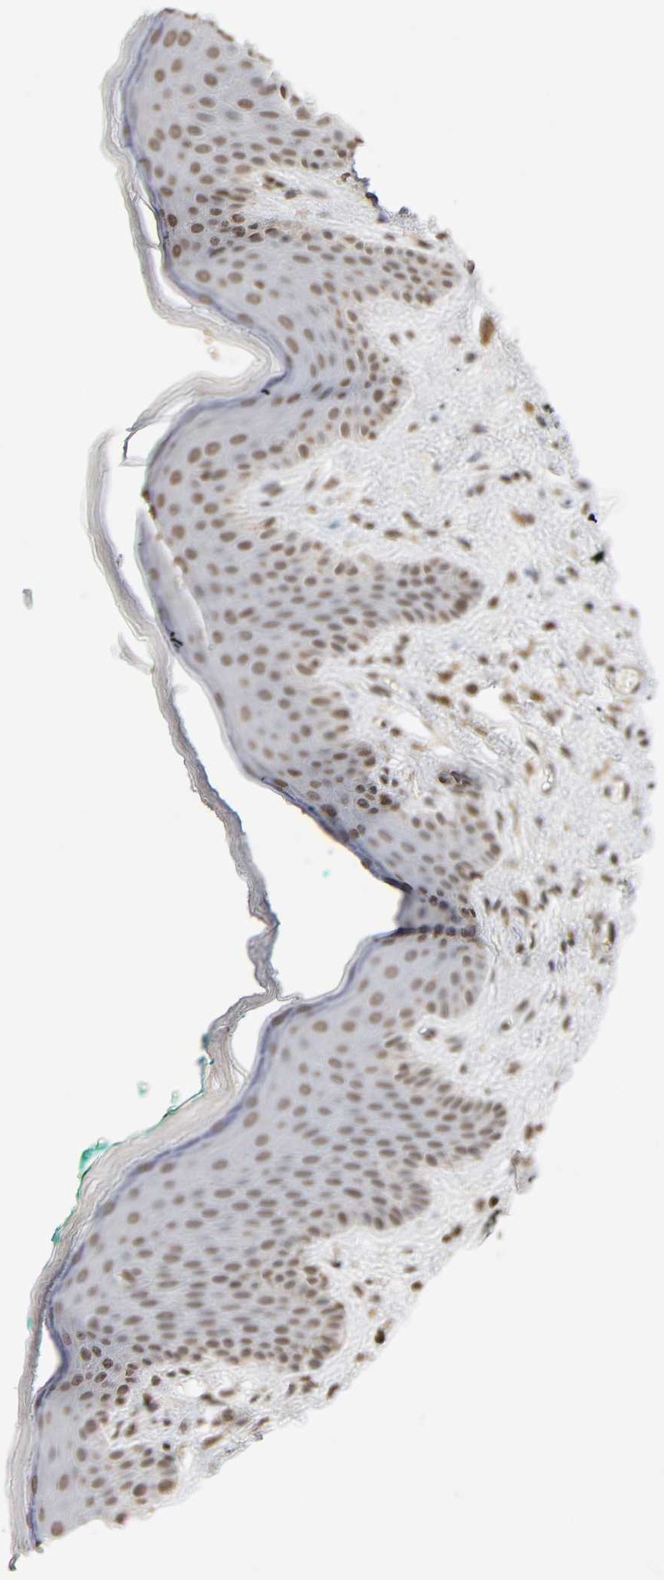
{"staining": {"intensity": "weak", "quantity": ">75%", "location": "nuclear"}, "tissue": "skin", "cell_type": "Epidermal cells", "image_type": "normal", "snomed": [{"axis": "morphology", "description": "Normal tissue, NOS"}, {"axis": "topography", "description": "Anal"}], "caption": "IHC (DAB (3,3'-diaminobenzidine)) staining of unremarkable human skin displays weak nuclear protein positivity in approximately >75% of epidermal cells. The protein of interest is shown in brown color, while the nuclei are stained blue.", "gene": "STK4", "patient": {"sex": "male", "age": 74}}